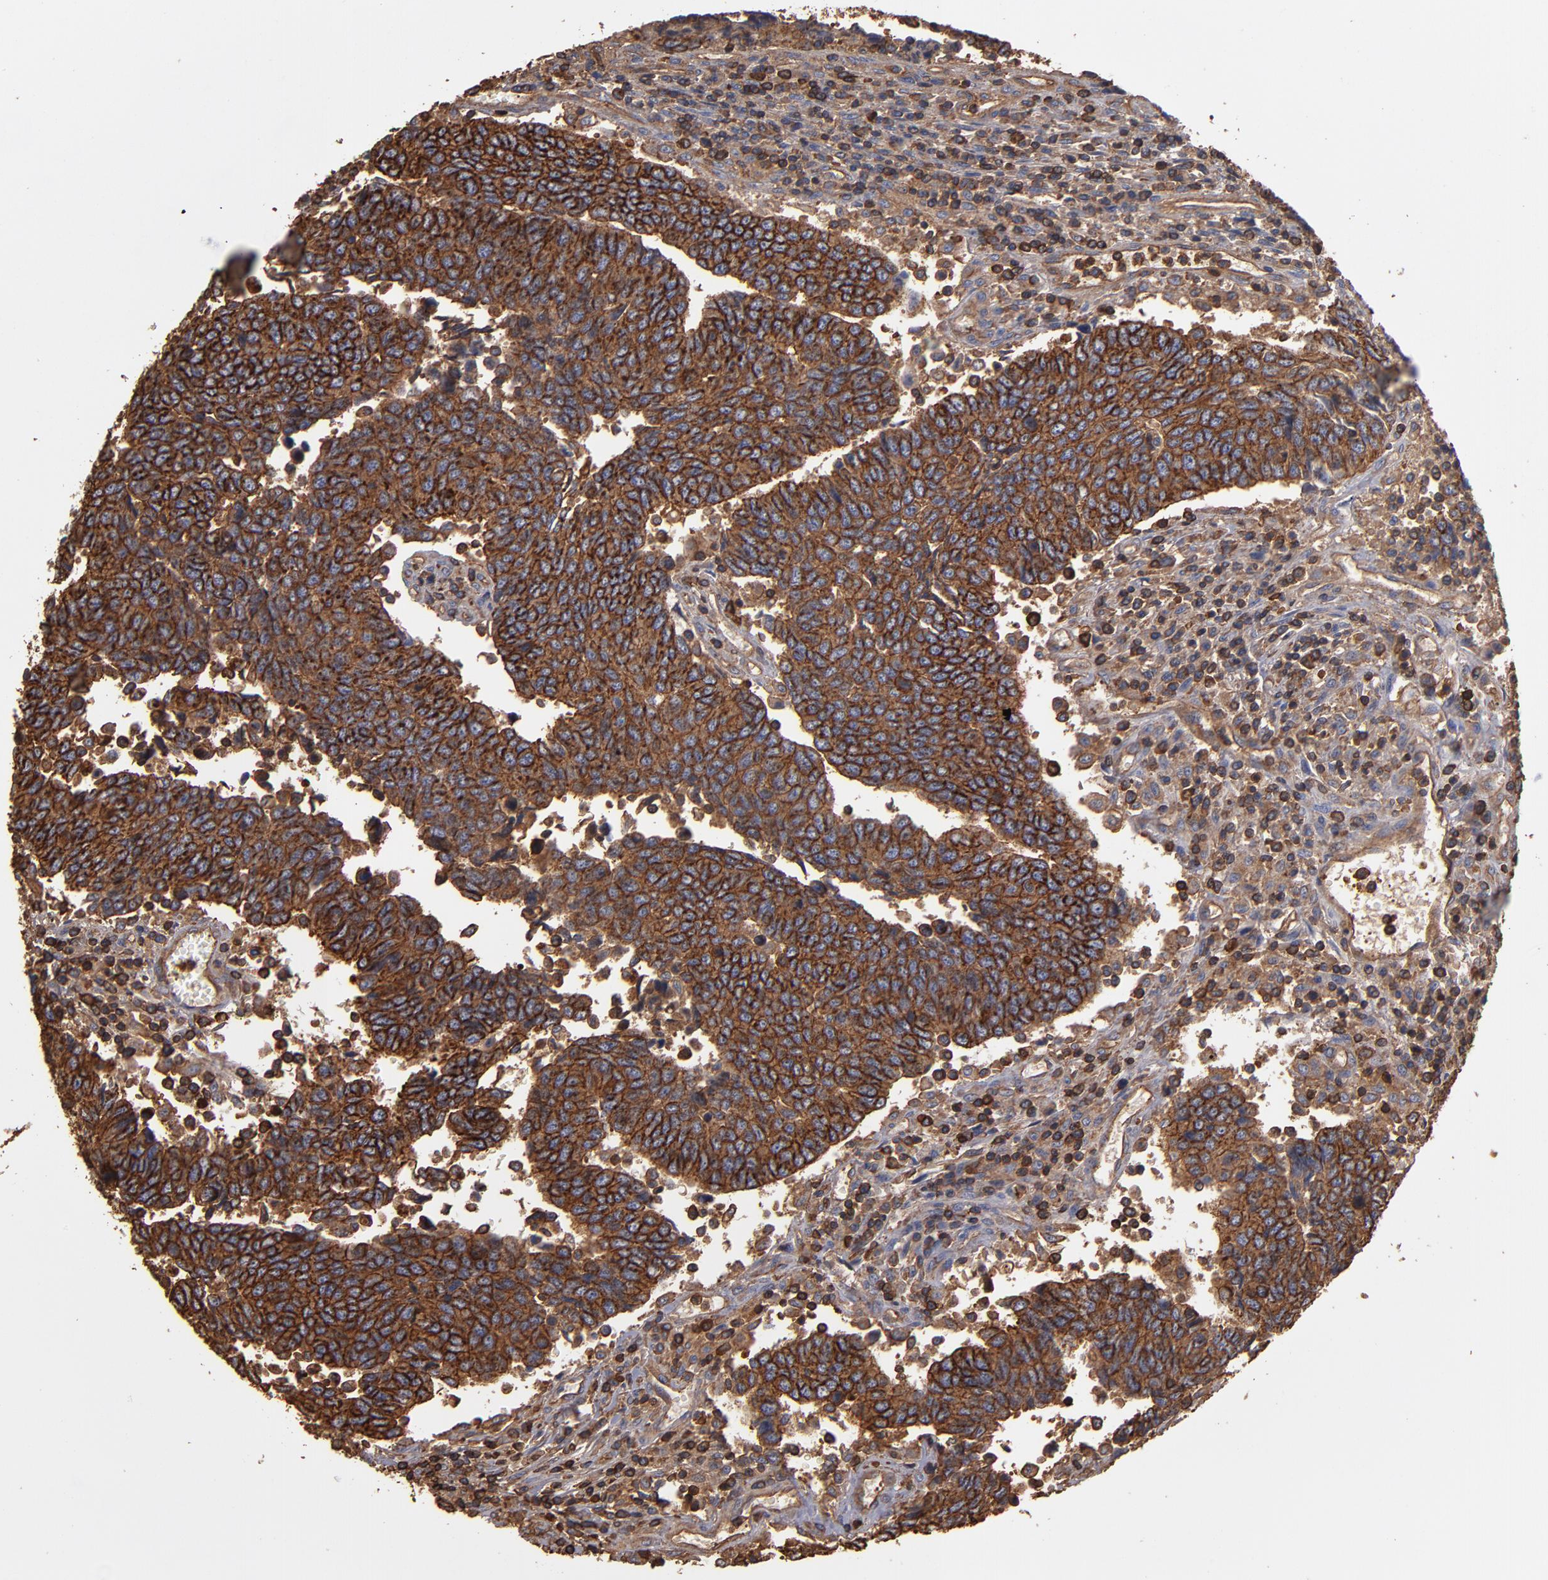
{"staining": {"intensity": "strong", "quantity": ">75%", "location": "cytoplasmic/membranous"}, "tissue": "urothelial cancer", "cell_type": "Tumor cells", "image_type": "cancer", "snomed": [{"axis": "morphology", "description": "Urothelial carcinoma, High grade"}, {"axis": "topography", "description": "Urinary bladder"}], "caption": "Immunohistochemical staining of high-grade urothelial carcinoma shows high levels of strong cytoplasmic/membranous staining in about >75% of tumor cells.", "gene": "ACTN4", "patient": {"sex": "male", "age": 86}}